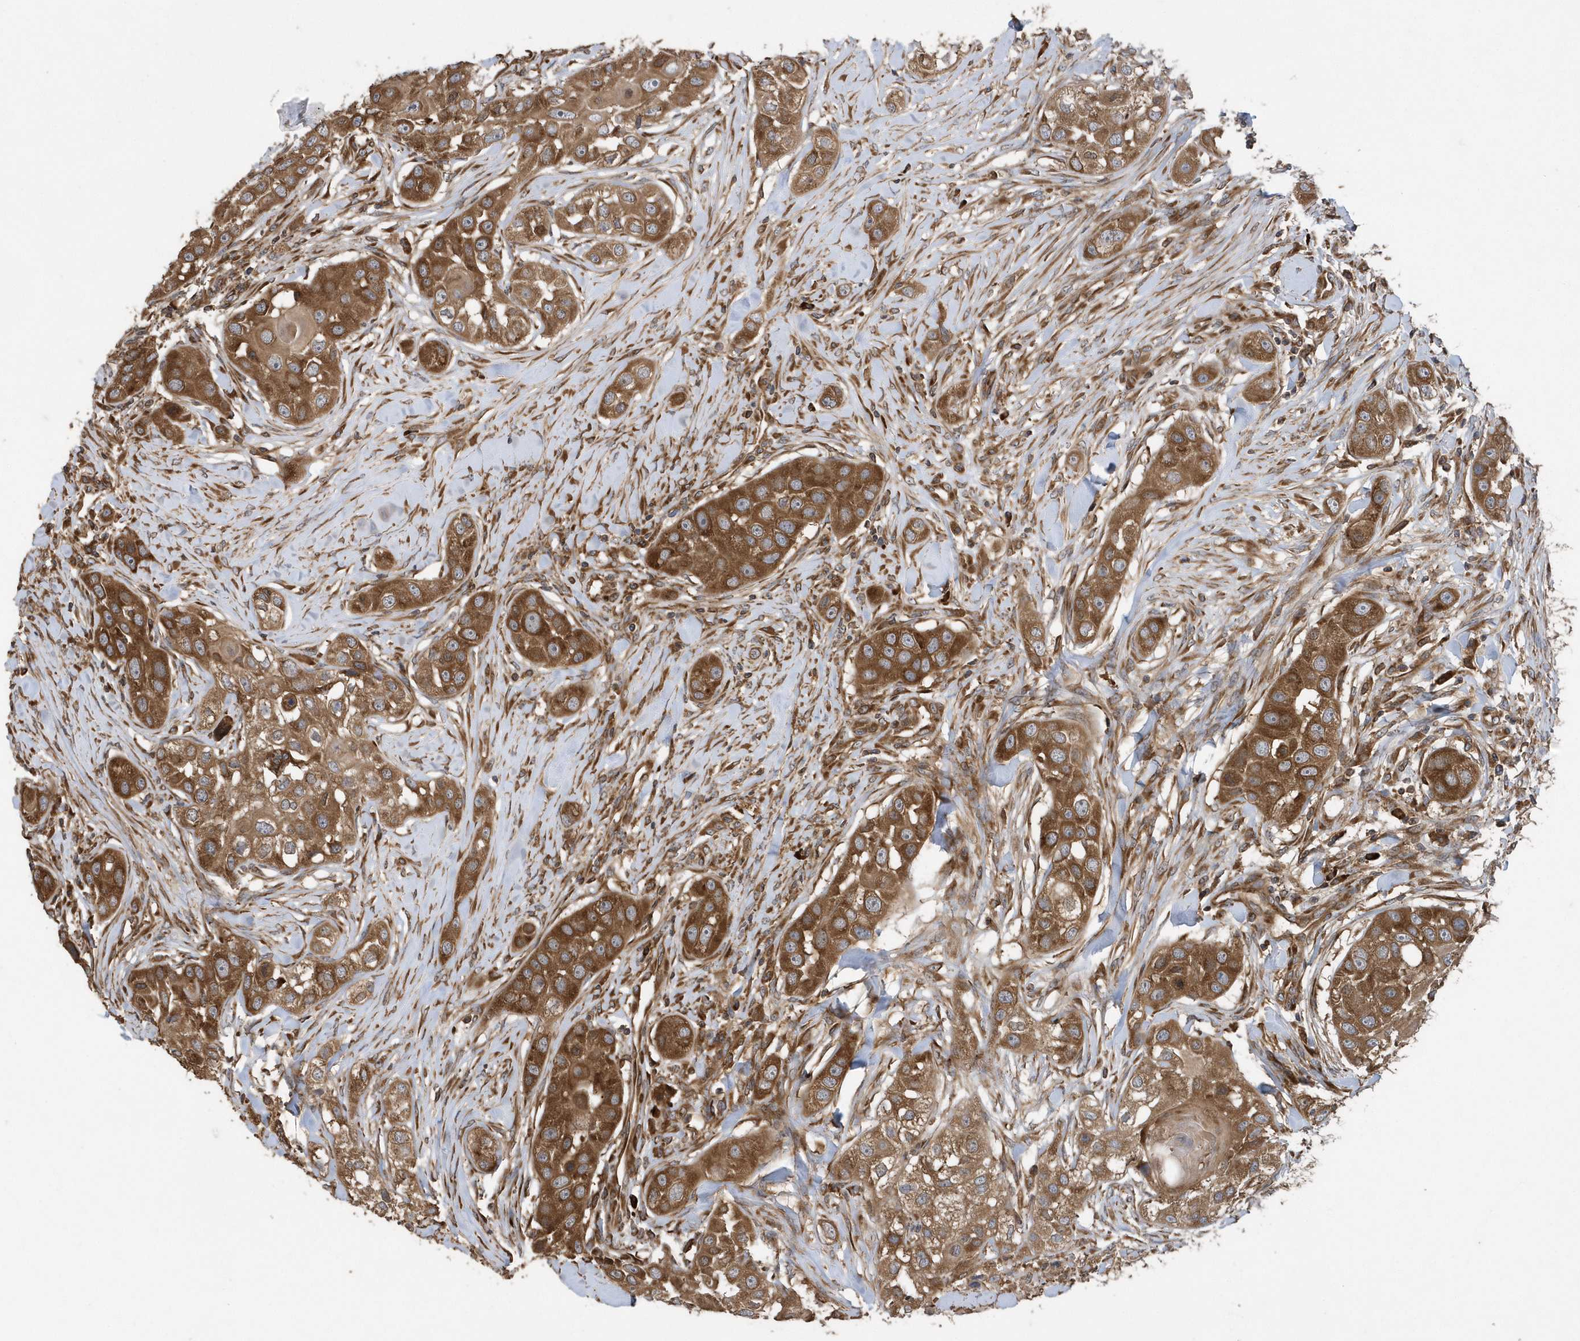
{"staining": {"intensity": "strong", "quantity": ">75%", "location": "cytoplasmic/membranous"}, "tissue": "head and neck cancer", "cell_type": "Tumor cells", "image_type": "cancer", "snomed": [{"axis": "morphology", "description": "Normal tissue, NOS"}, {"axis": "morphology", "description": "Squamous cell carcinoma, NOS"}, {"axis": "topography", "description": "Skeletal muscle"}, {"axis": "topography", "description": "Head-Neck"}], "caption": "An image of human squamous cell carcinoma (head and neck) stained for a protein reveals strong cytoplasmic/membranous brown staining in tumor cells. The protein of interest is shown in brown color, while the nuclei are stained blue.", "gene": "WASHC5", "patient": {"sex": "male", "age": 51}}